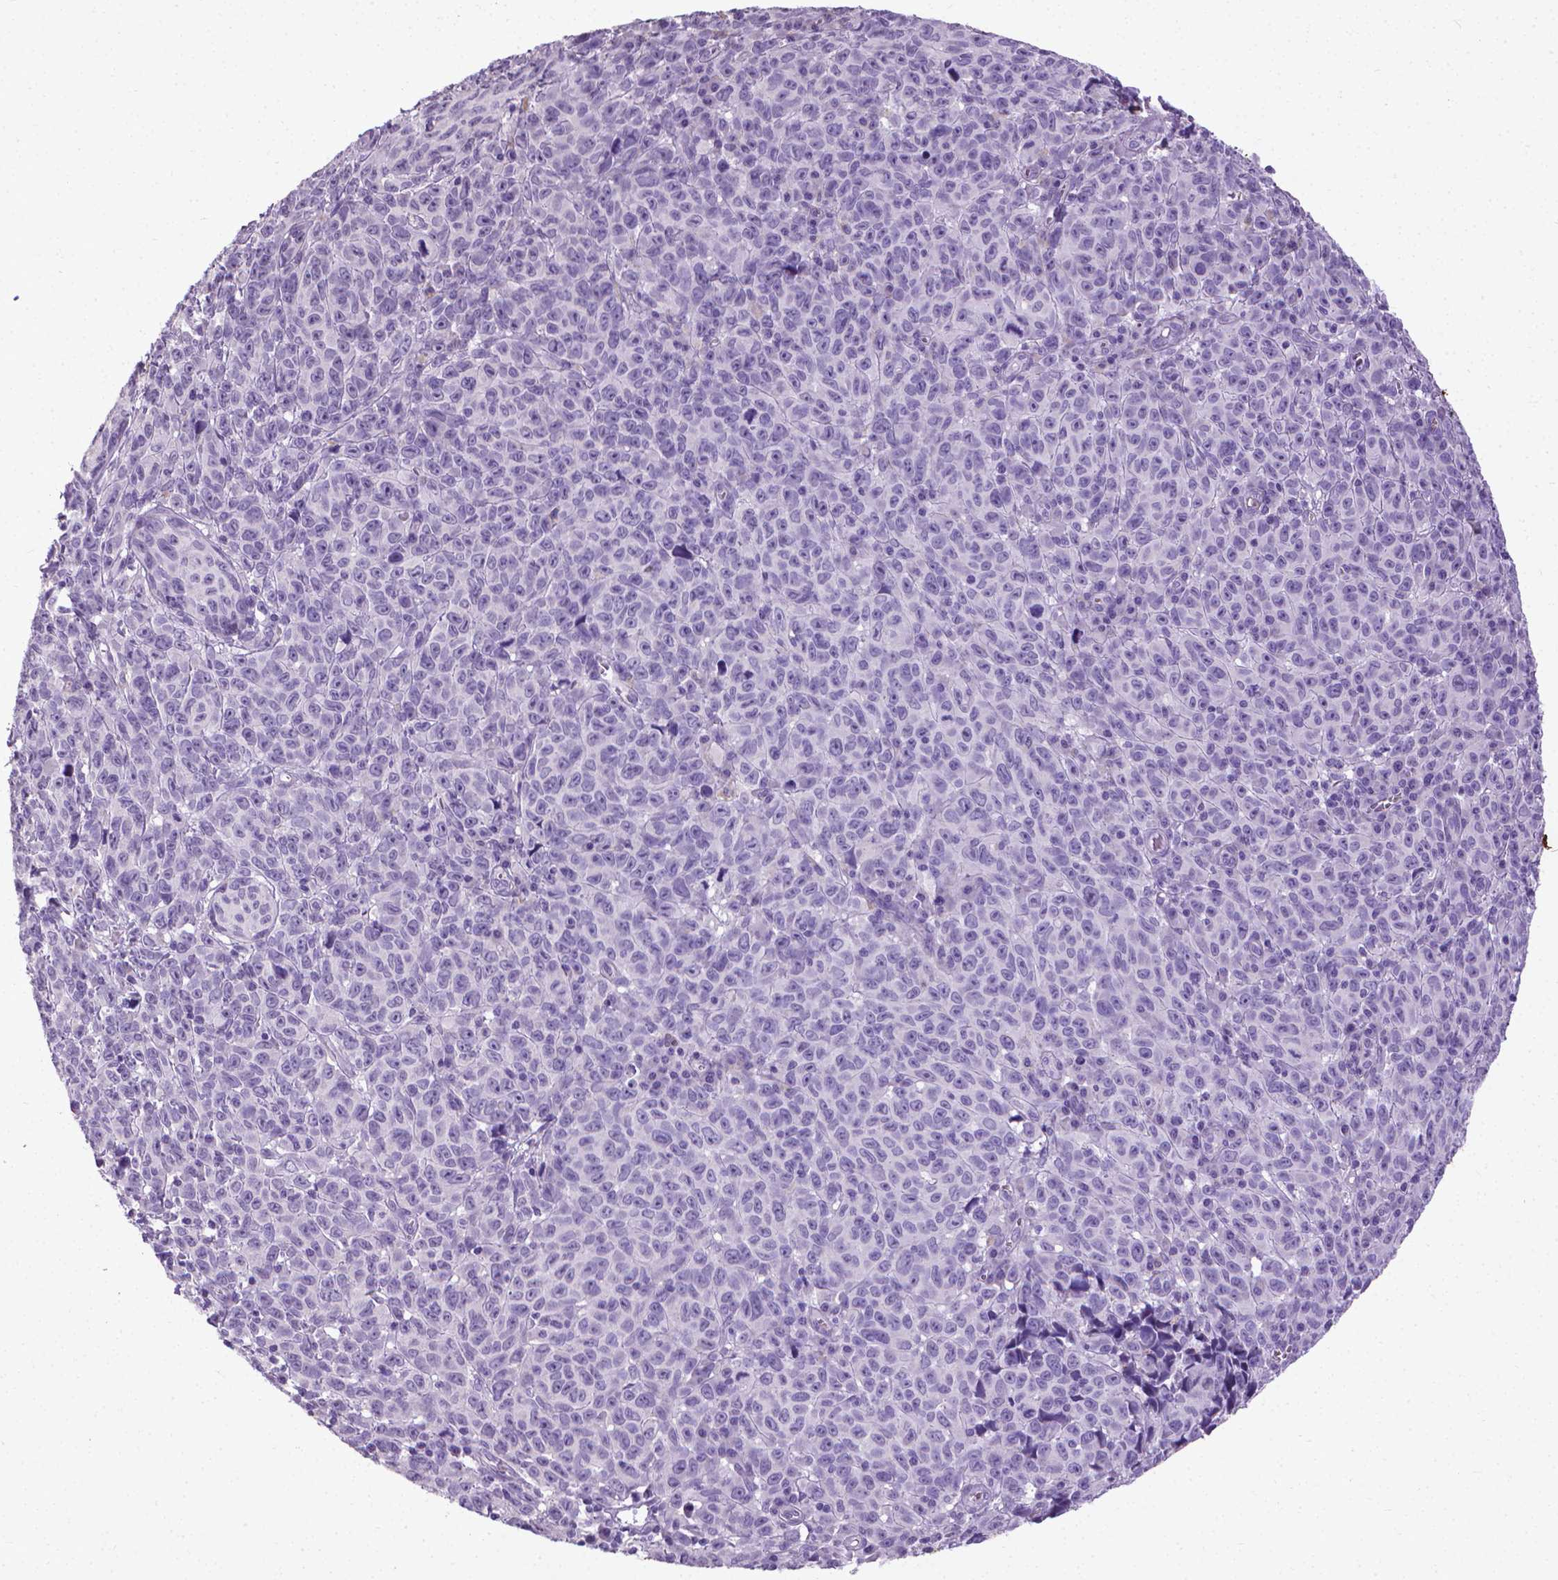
{"staining": {"intensity": "negative", "quantity": "none", "location": "none"}, "tissue": "melanoma", "cell_type": "Tumor cells", "image_type": "cancer", "snomed": [{"axis": "morphology", "description": "Malignant melanoma, NOS"}, {"axis": "topography", "description": "Vulva, labia, clitoris and Bartholin´s gland, NO"}], "caption": "Malignant melanoma stained for a protein using IHC reveals no positivity tumor cells.", "gene": "KRT5", "patient": {"sex": "female", "age": 75}}